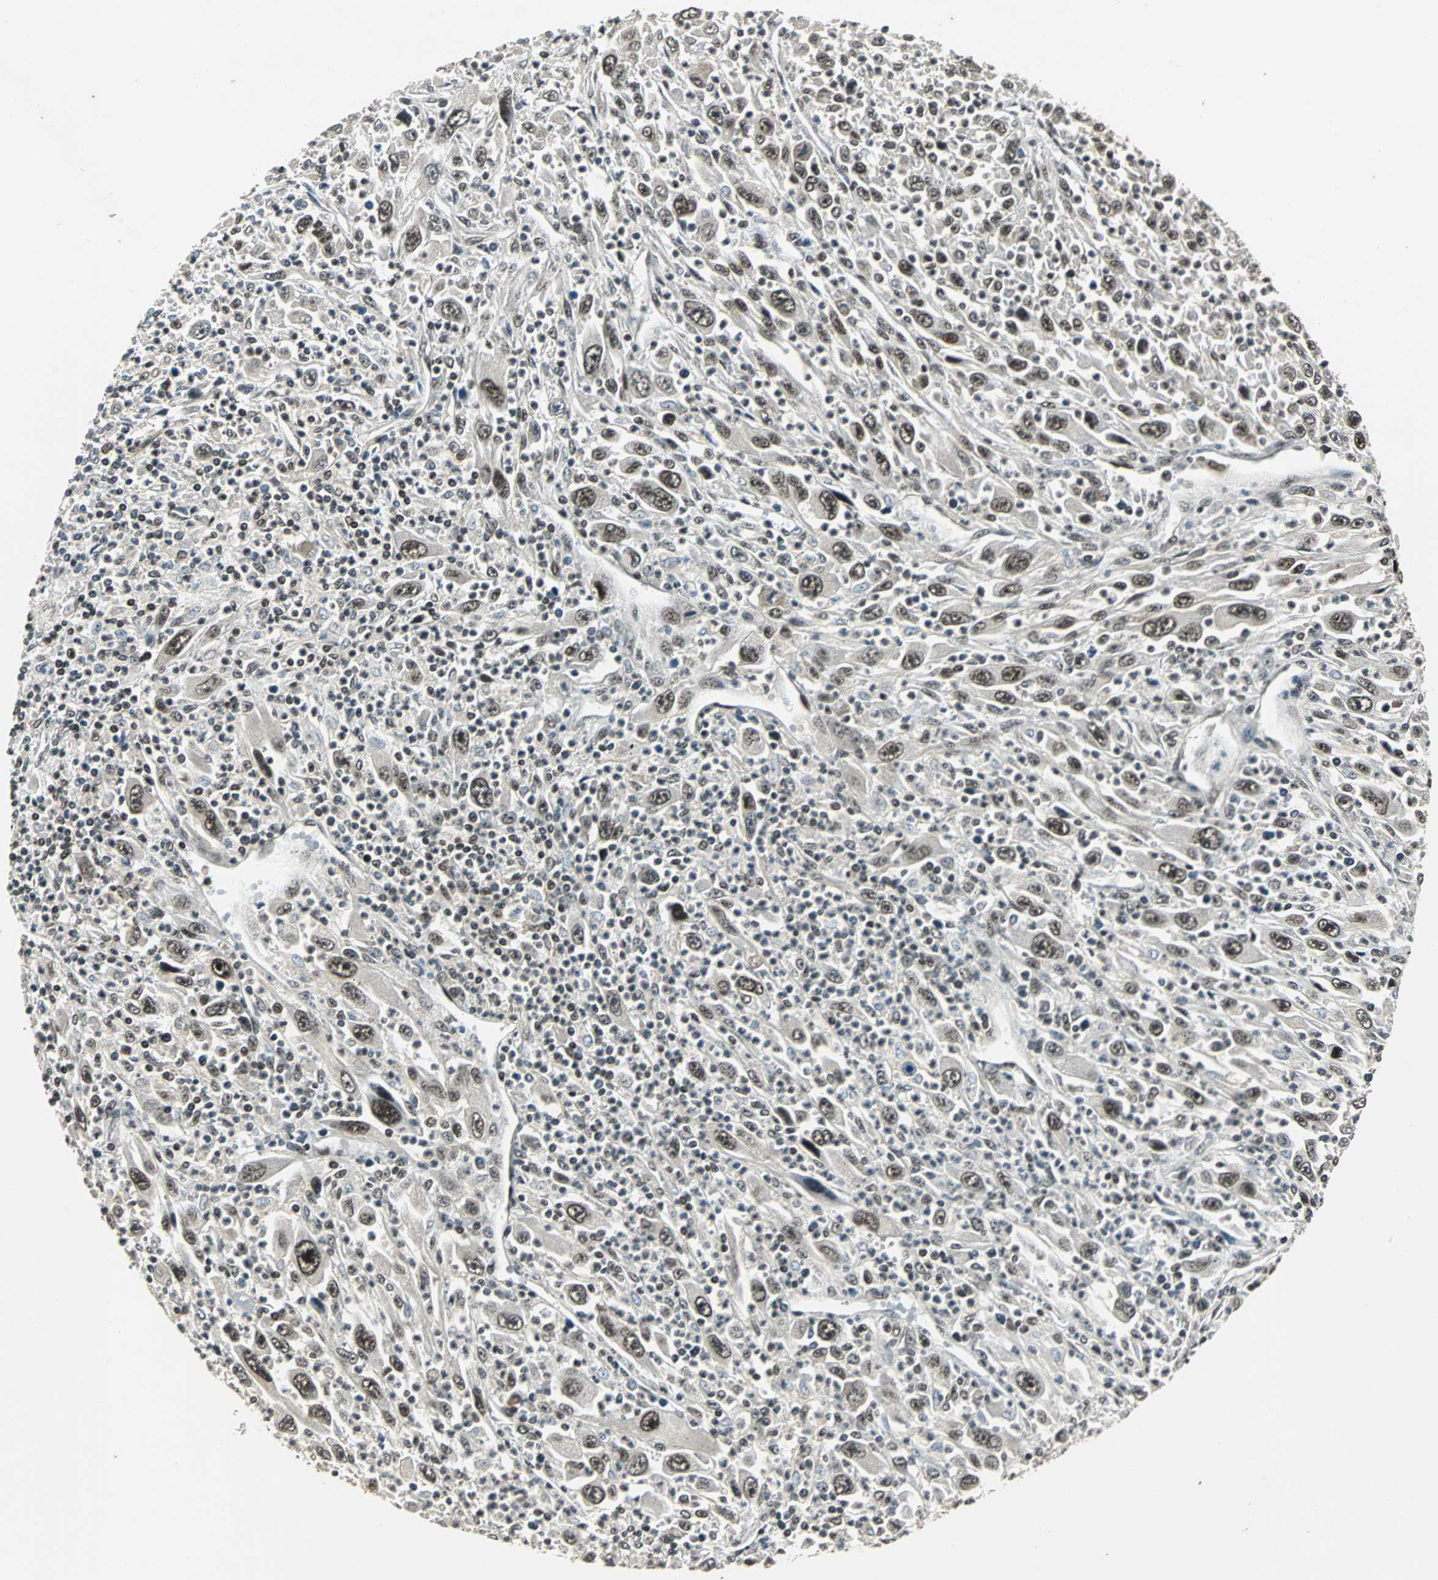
{"staining": {"intensity": "strong", "quantity": ">75%", "location": "nuclear"}, "tissue": "melanoma", "cell_type": "Tumor cells", "image_type": "cancer", "snomed": [{"axis": "morphology", "description": "Malignant melanoma, Metastatic site"}, {"axis": "topography", "description": "Skin"}], "caption": "Melanoma stained for a protein (brown) demonstrates strong nuclear positive staining in about >75% of tumor cells.", "gene": "TAF5", "patient": {"sex": "female", "age": 56}}